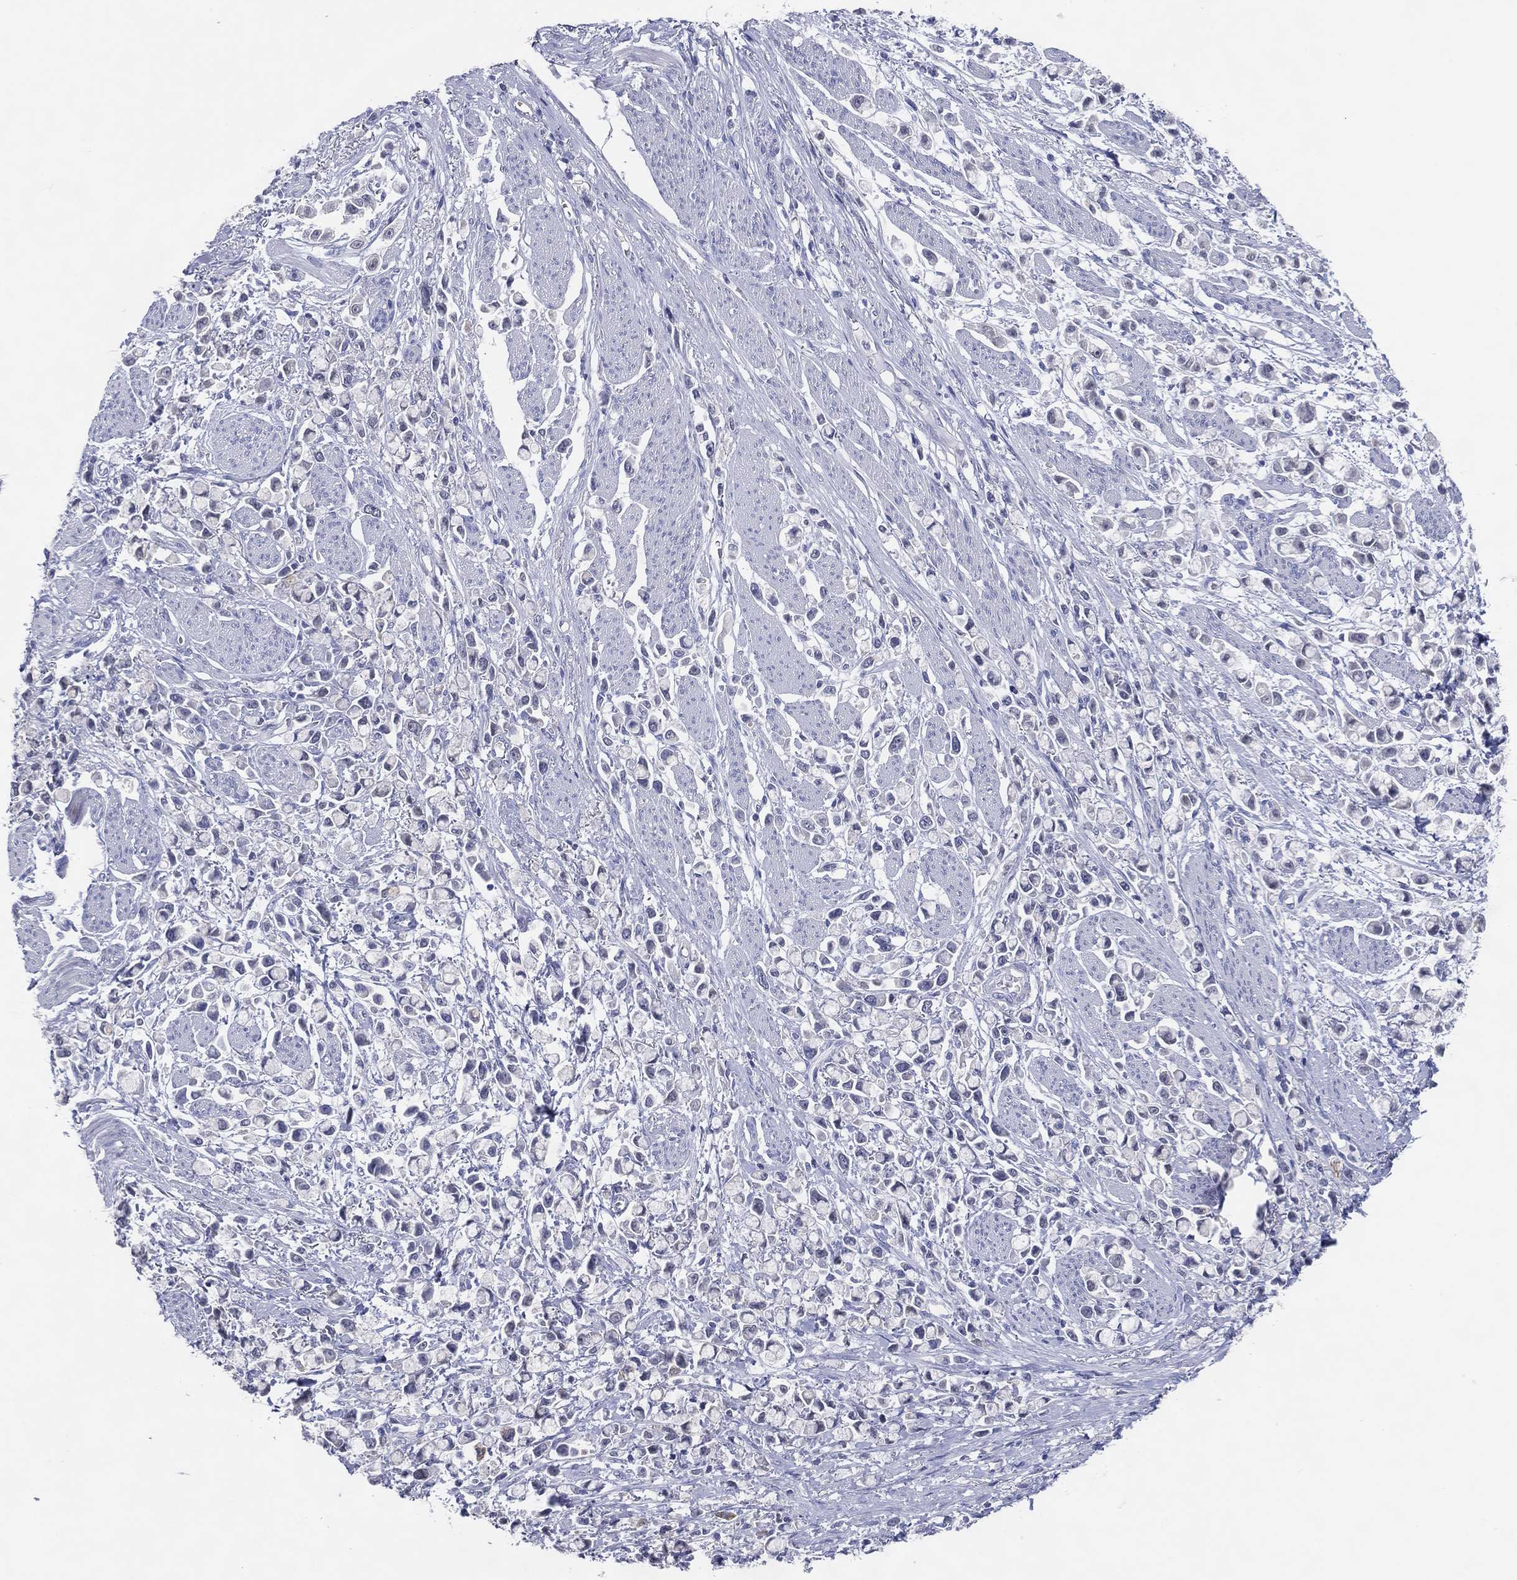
{"staining": {"intensity": "negative", "quantity": "none", "location": "none"}, "tissue": "stomach cancer", "cell_type": "Tumor cells", "image_type": "cancer", "snomed": [{"axis": "morphology", "description": "Adenocarcinoma, NOS"}, {"axis": "topography", "description": "Stomach"}], "caption": "This is an immunohistochemistry photomicrograph of stomach adenocarcinoma. There is no positivity in tumor cells.", "gene": "DNAH6", "patient": {"sex": "female", "age": 81}}